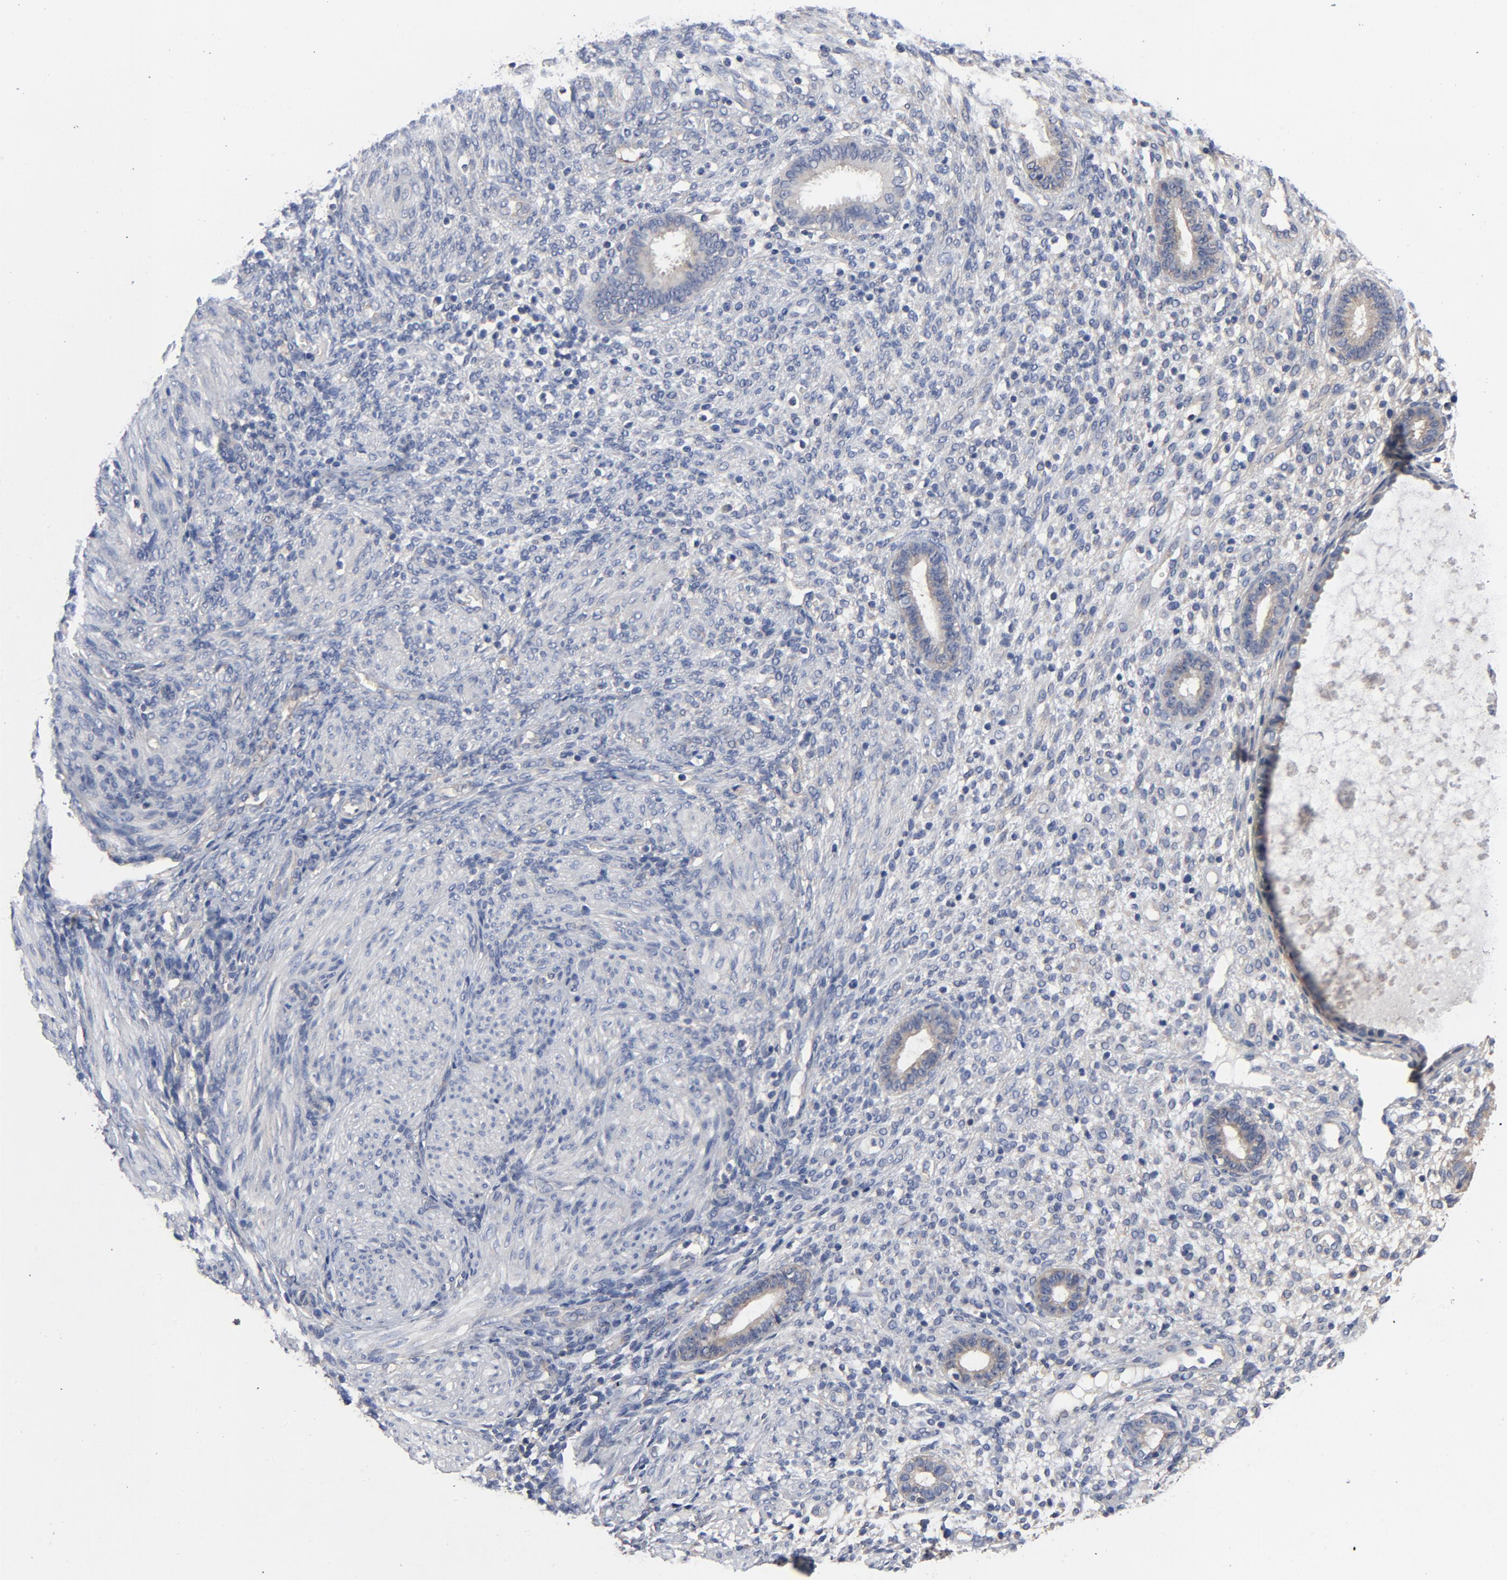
{"staining": {"intensity": "negative", "quantity": "none", "location": "none"}, "tissue": "endometrium", "cell_type": "Cells in endometrial stroma", "image_type": "normal", "snomed": [{"axis": "morphology", "description": "Normal tissue, NOS"}, {"axis": "topography", "description": "Endometrium"}], "caption": "Benign endometrium was stained to show a protein in brown. There is no significant positivity in cells in endometrial stroma.", "gene": "DYNLT3", "patient": {"sex": "female", "age": 72}}